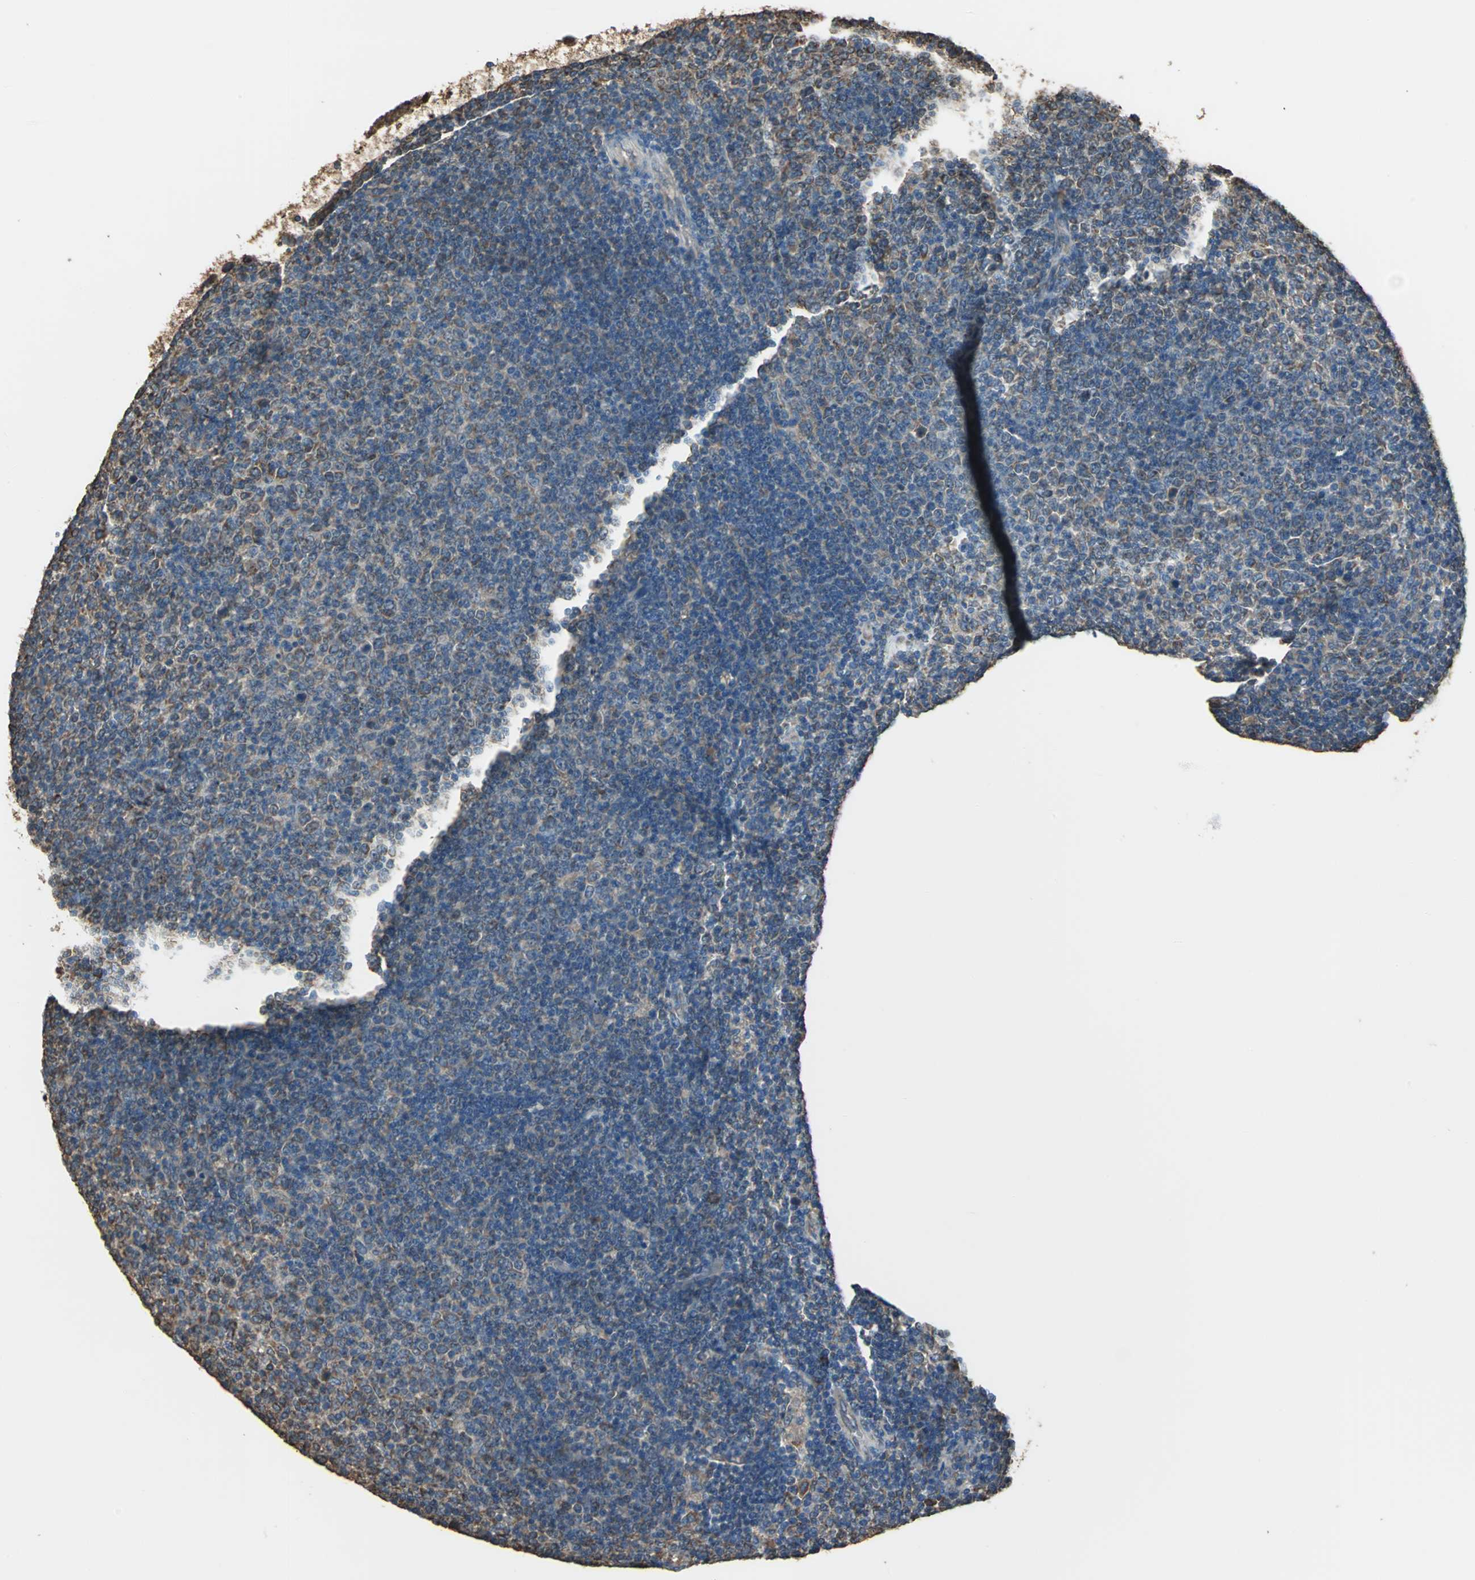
{"staining": {"intensity": "moderate", "quantity": ">75%", "location": "cytoplasmic/membranous"}, "tissue": "lymphoma", "cell_type": "Tumor cells", "image_type": "cancer", "snomed": [{"axis": "morphology", "description": "Malignant lymphoma, non-Hodgkin's type, Low grade"}, {"axis": "topography", "description": "Lymph node"}], "caption": "This is a micrograph of immunohistochemistry staining of lymphoma, which shows moderate expression in the cytoplasmic/membranous of tumor cells.", "gene": "GPANK1", "patient": {"sex": "male", "age": 70}}